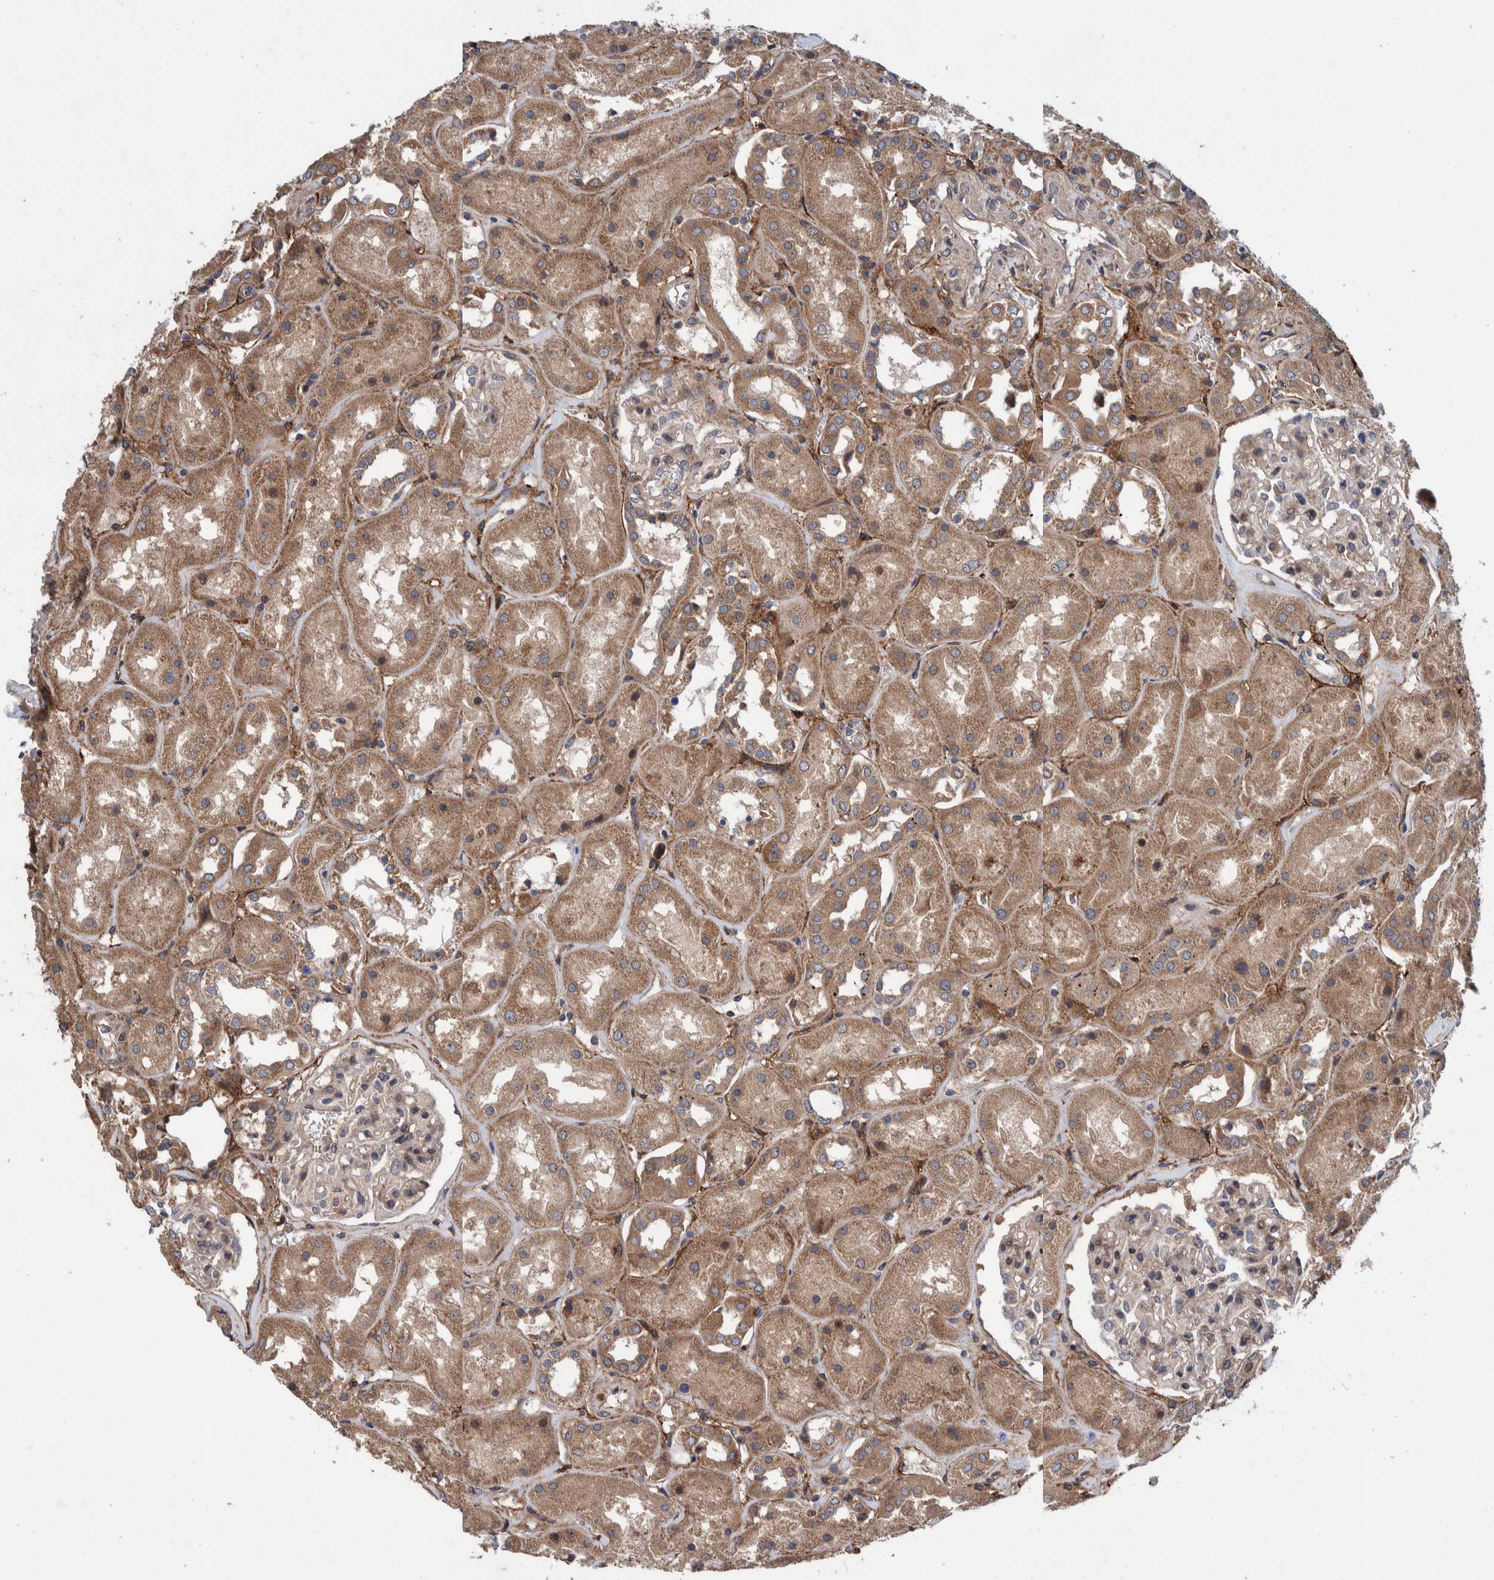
{"staining": {"intensity": "weak", "quantity": ">75%", "location": "cytoplasmic/membranous"}, "tissue": "kidney", "cell_type": "Cells in glomeruli", "image_type": "normal", "snomed": [{"axis": "morphology", "description": "Normal tissue, NOS"}, {"axis": "topography", "description": "Kidney"}], "caption": "A brown stain highlights weak cytoplasmic/membranous positivity of a protein in cells in glomeruli of normal kidney.", "gene": "PIK3R6", "patient": {"sex": "male", "age": 70}}